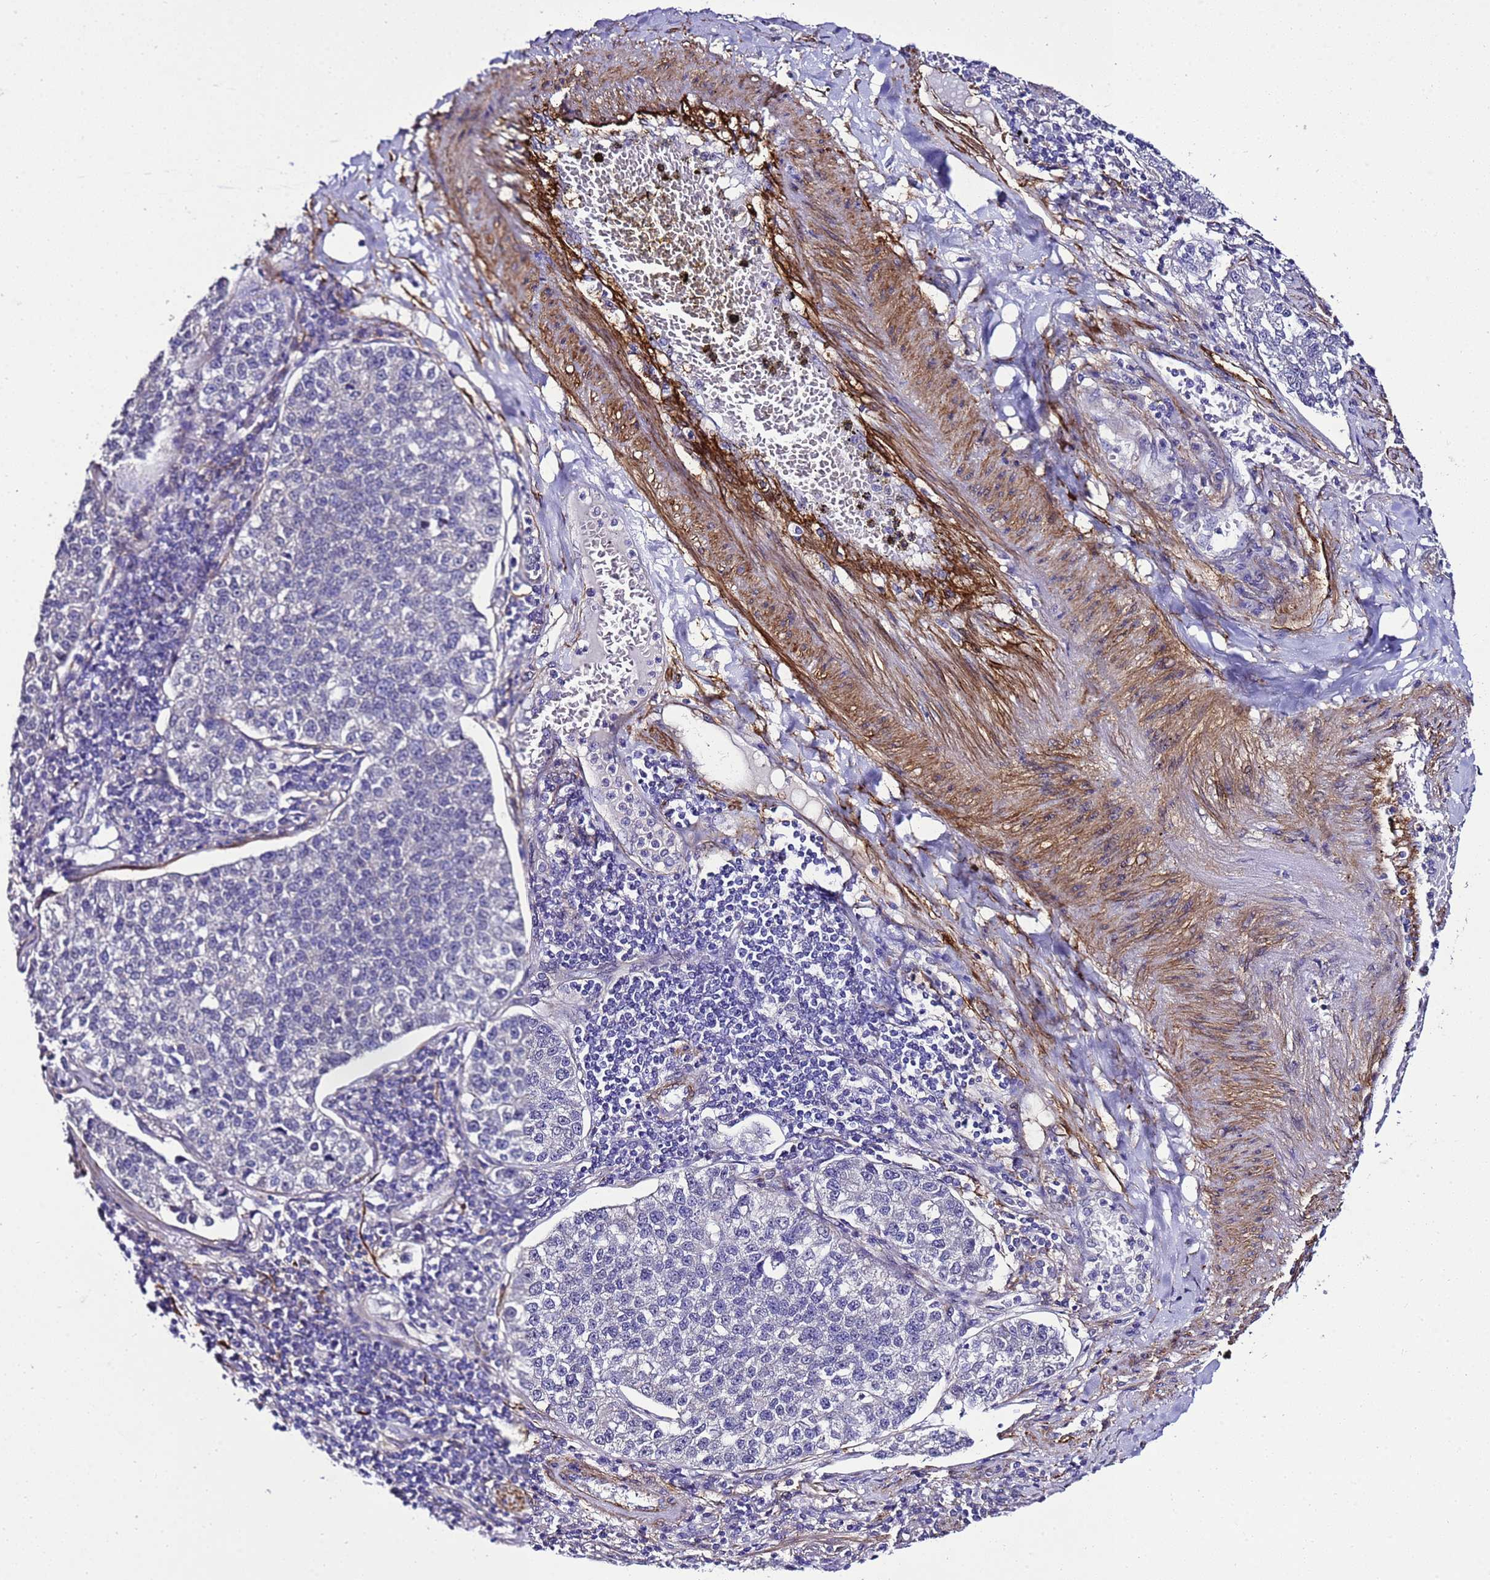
{"staining": {"intensity": "negative", "quantity": "none", "location": "none"}, "tissue": "lung cancer", "cell_type": "Tumor cells", "image_type": "cancer", "snomed": [{"axis": "morphology", "description": "Adenocarcinoma, NOS"}, {"axis": "topography", "description": "Lung"}], "caption": "The immunohistochemistry (IHC) photomicrograph has no significant expression in tumor cells of lung cancer (adenocarcinoma) tissue.", "gene": "GZF1", "patient": {"sex": "male", "age": 49}}